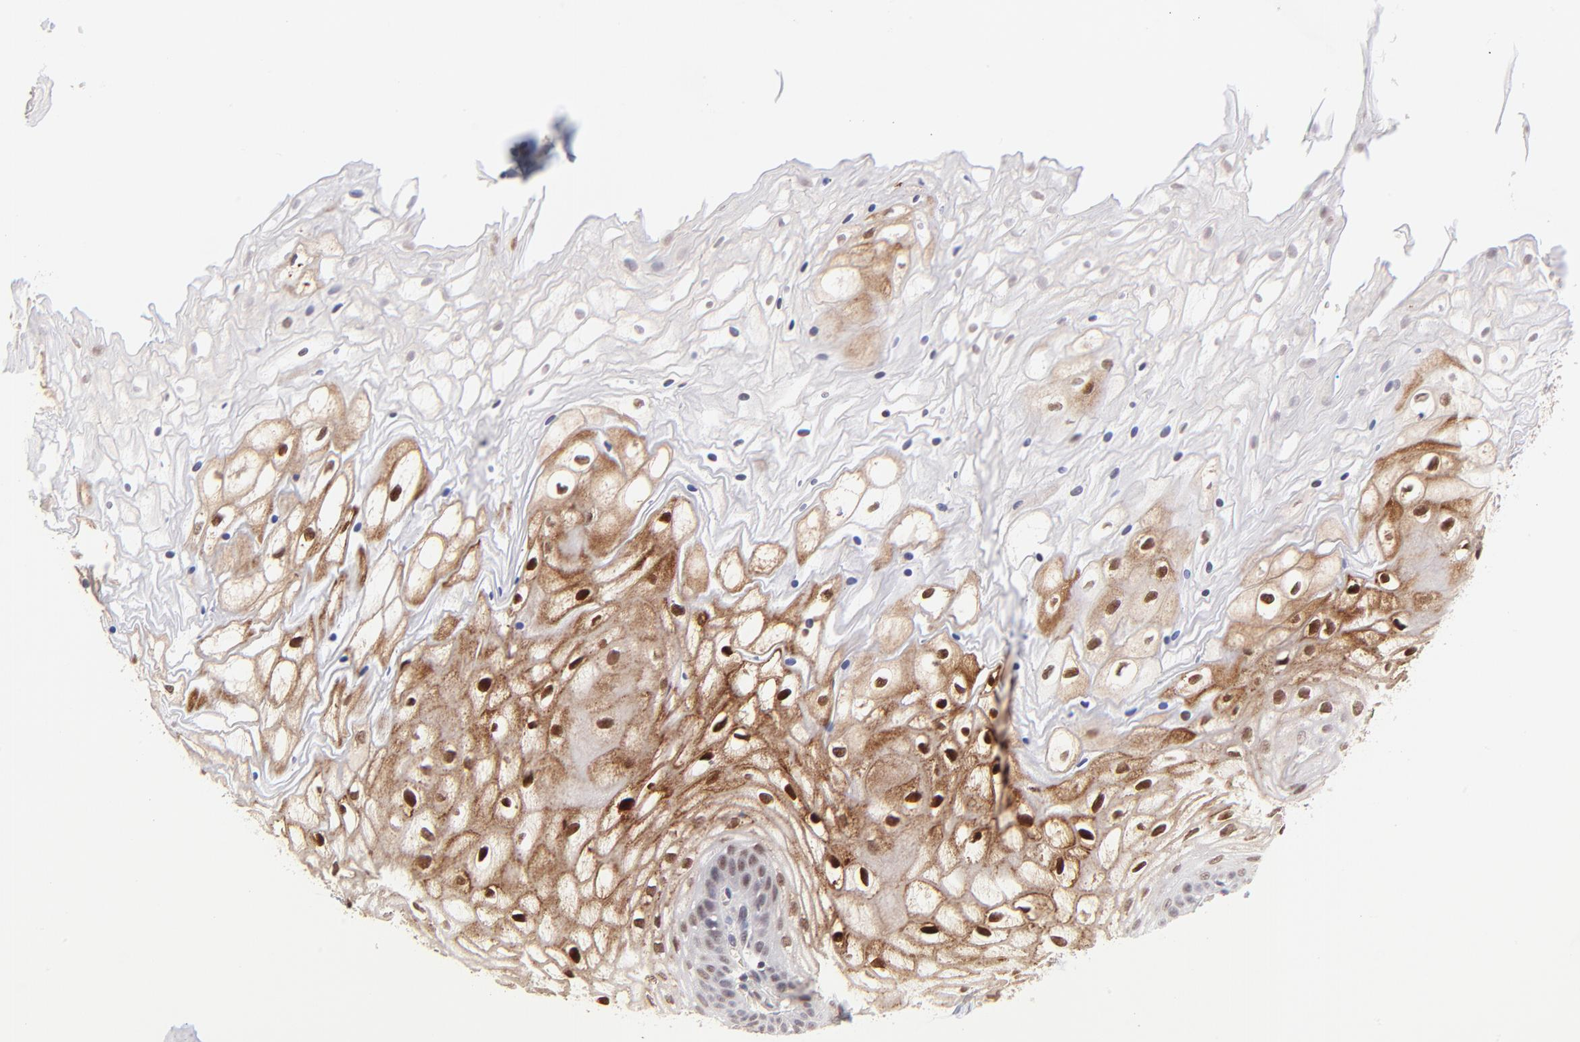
{"staining": {"intensity": "moderate", "quantity": "25%-75%", "location": "cytoplasmic/membranous,nuclear"}, "tissue": "vagina", "cell_type": "Squamous epithelial cells", "image_type": "normal", "snomed": [{"axis": "morphology", "description": "Normal tissue, NOS"}, {"axis": "topography", "description": "Vagina"}], "caption": "Protein expression by immunohistochemistry demonstrates moderate cytoplasmic/membranous,nuclear staining in about 25%-75% of squamous epithelial cells in unremarkable vagina. (DAB IHC with brightfield microscopy, high magnification).", "gene": "MED12", "patient": {"sex": "female", "age": 34}}